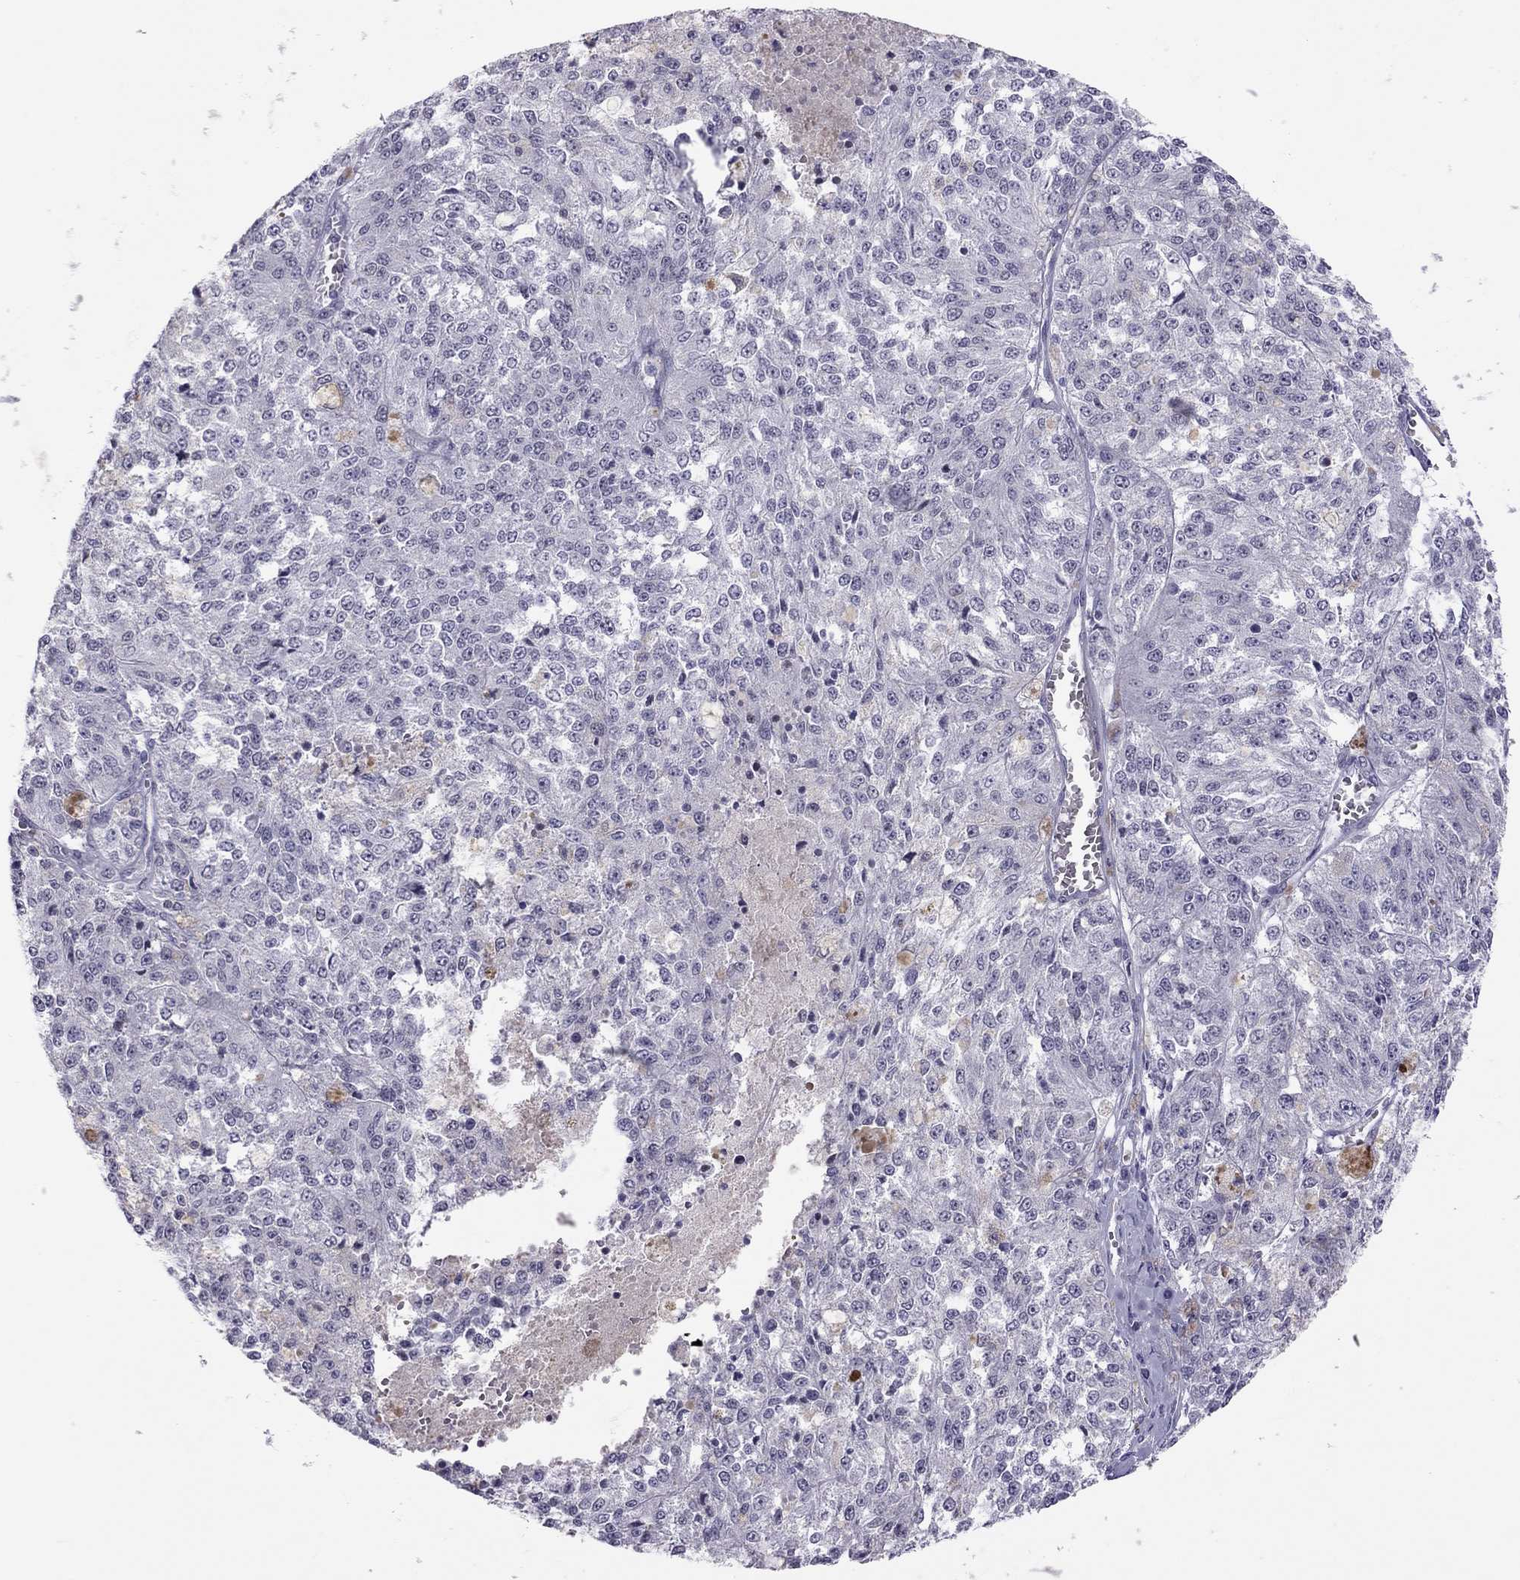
{"staining": {"intensity": "negative", "quantity": "none", "location": "none"}, "tissue": "melanoma", "cell_type": "Tumor cells", "image_type": "cancer", "snomed": [{"axis": "morphology", "description": "Malignant melanoma, Metastatic site"}, {"axis": "topography", "description": "Lymph node"}], "caption": "Malignant melanoma (metastatic site) was stained to show a protein in brown. There is no significant positivity in tumor cells. Brightfield microscopy of immunohistochemistry (IHC) stained with DAB (brown) and hematoxylin (blue), captured at high magnification.", "gene": "JHY", "patient": {"sex": "female", "age": 64}}